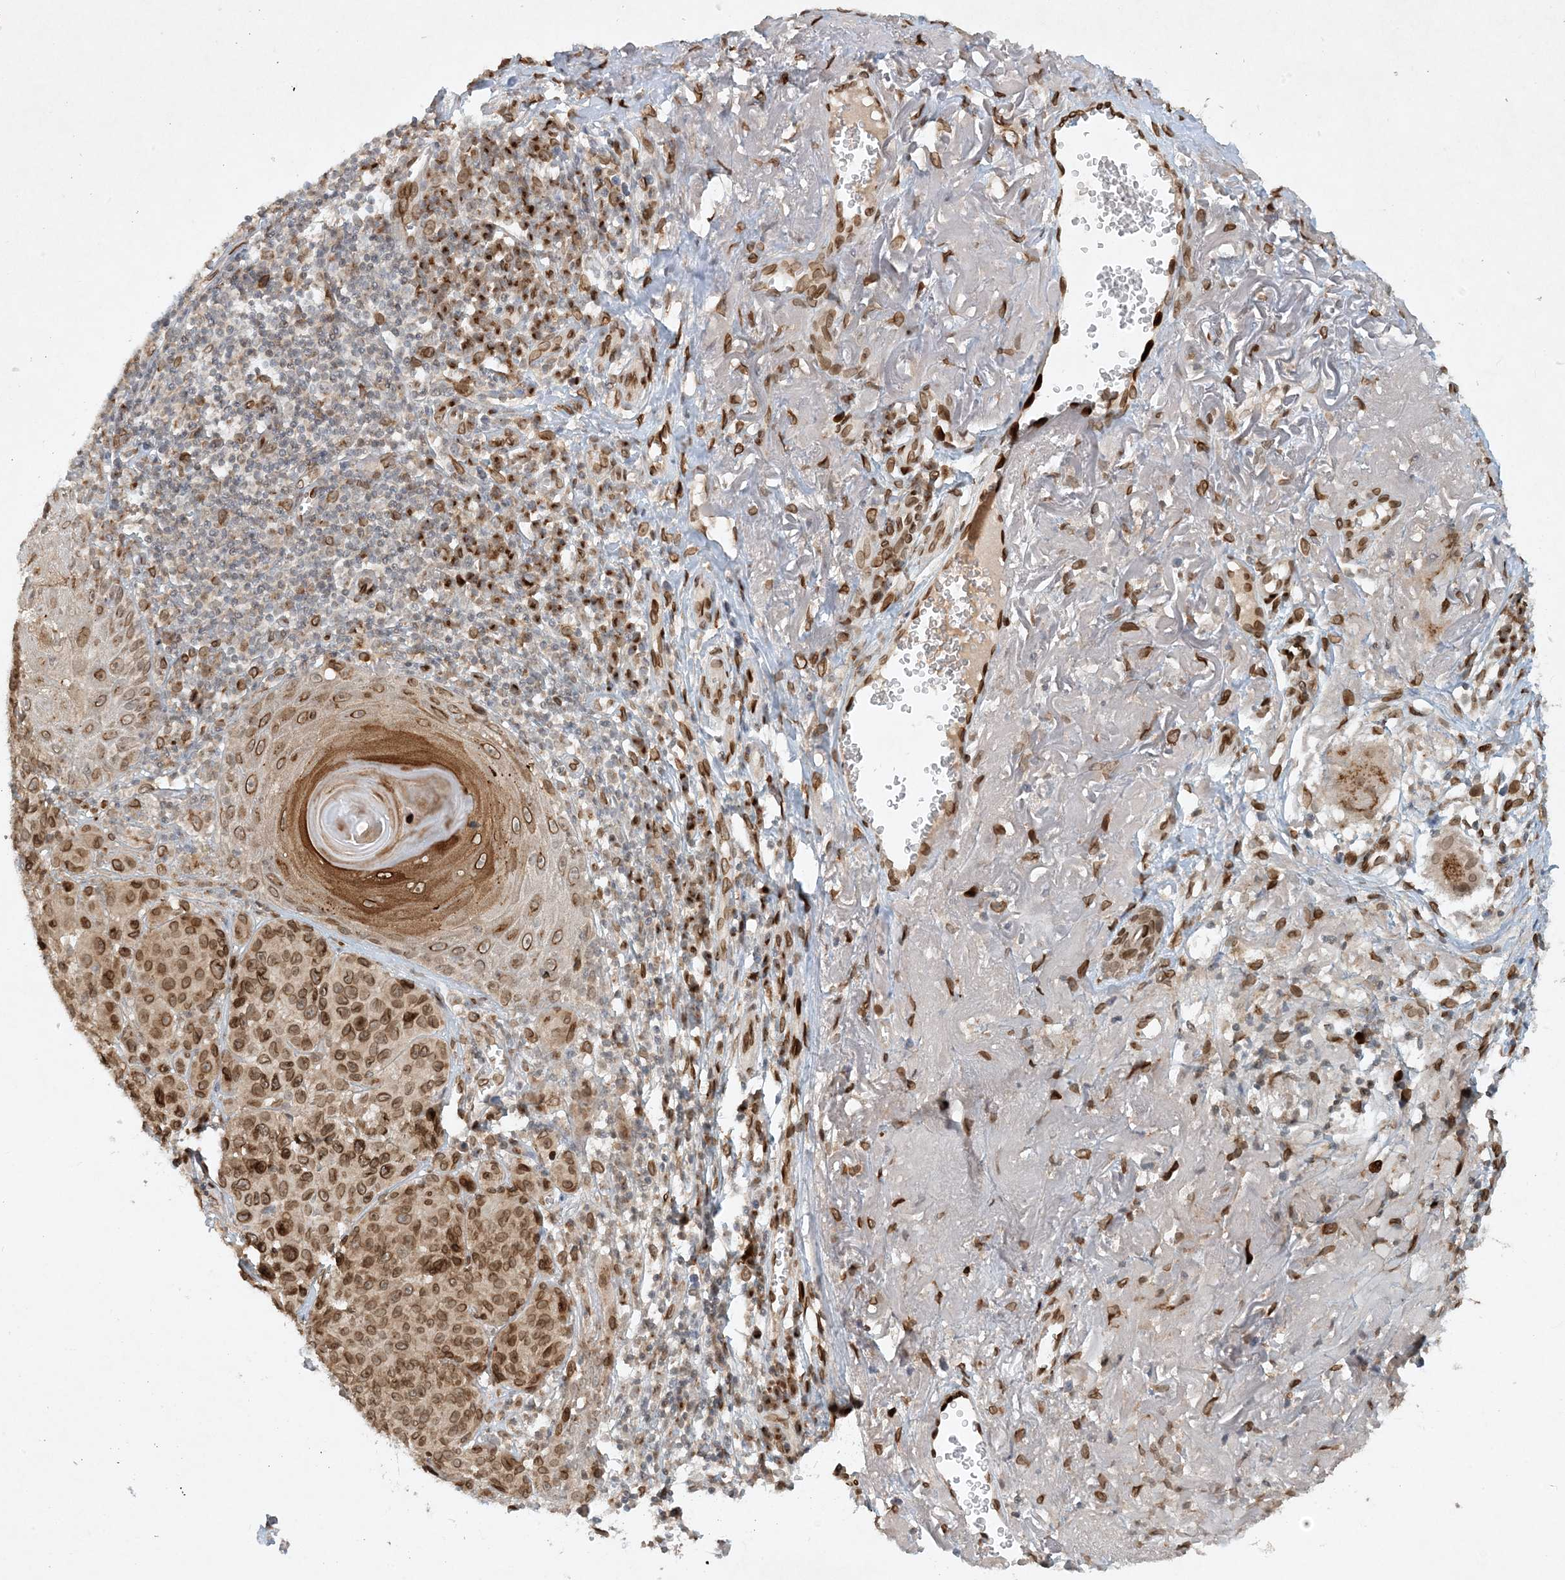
{"staining": {"intensity": "strong", "quantity": ">75%", "location": "cytoplasmic/membranous,nuclear"}, "tissue": "melanoma", "cell_type": "Tumor cells", "image_type": "cancer", "snomed": [{"axis": "morphology", "description": "Malignant melanoma, NOS"}, {"axis": "topography", "description": "Skin"}], "caption": "Immunohistochemistry image of malignant melanoma stained for a protein (brown), which demonstrates high levels of strong cytoplasmic/membranous and nuclear positivity in about >75% of tumor cells.", "gene": "SLC35A2", "patient": {"sex": "male", "age": 73}}